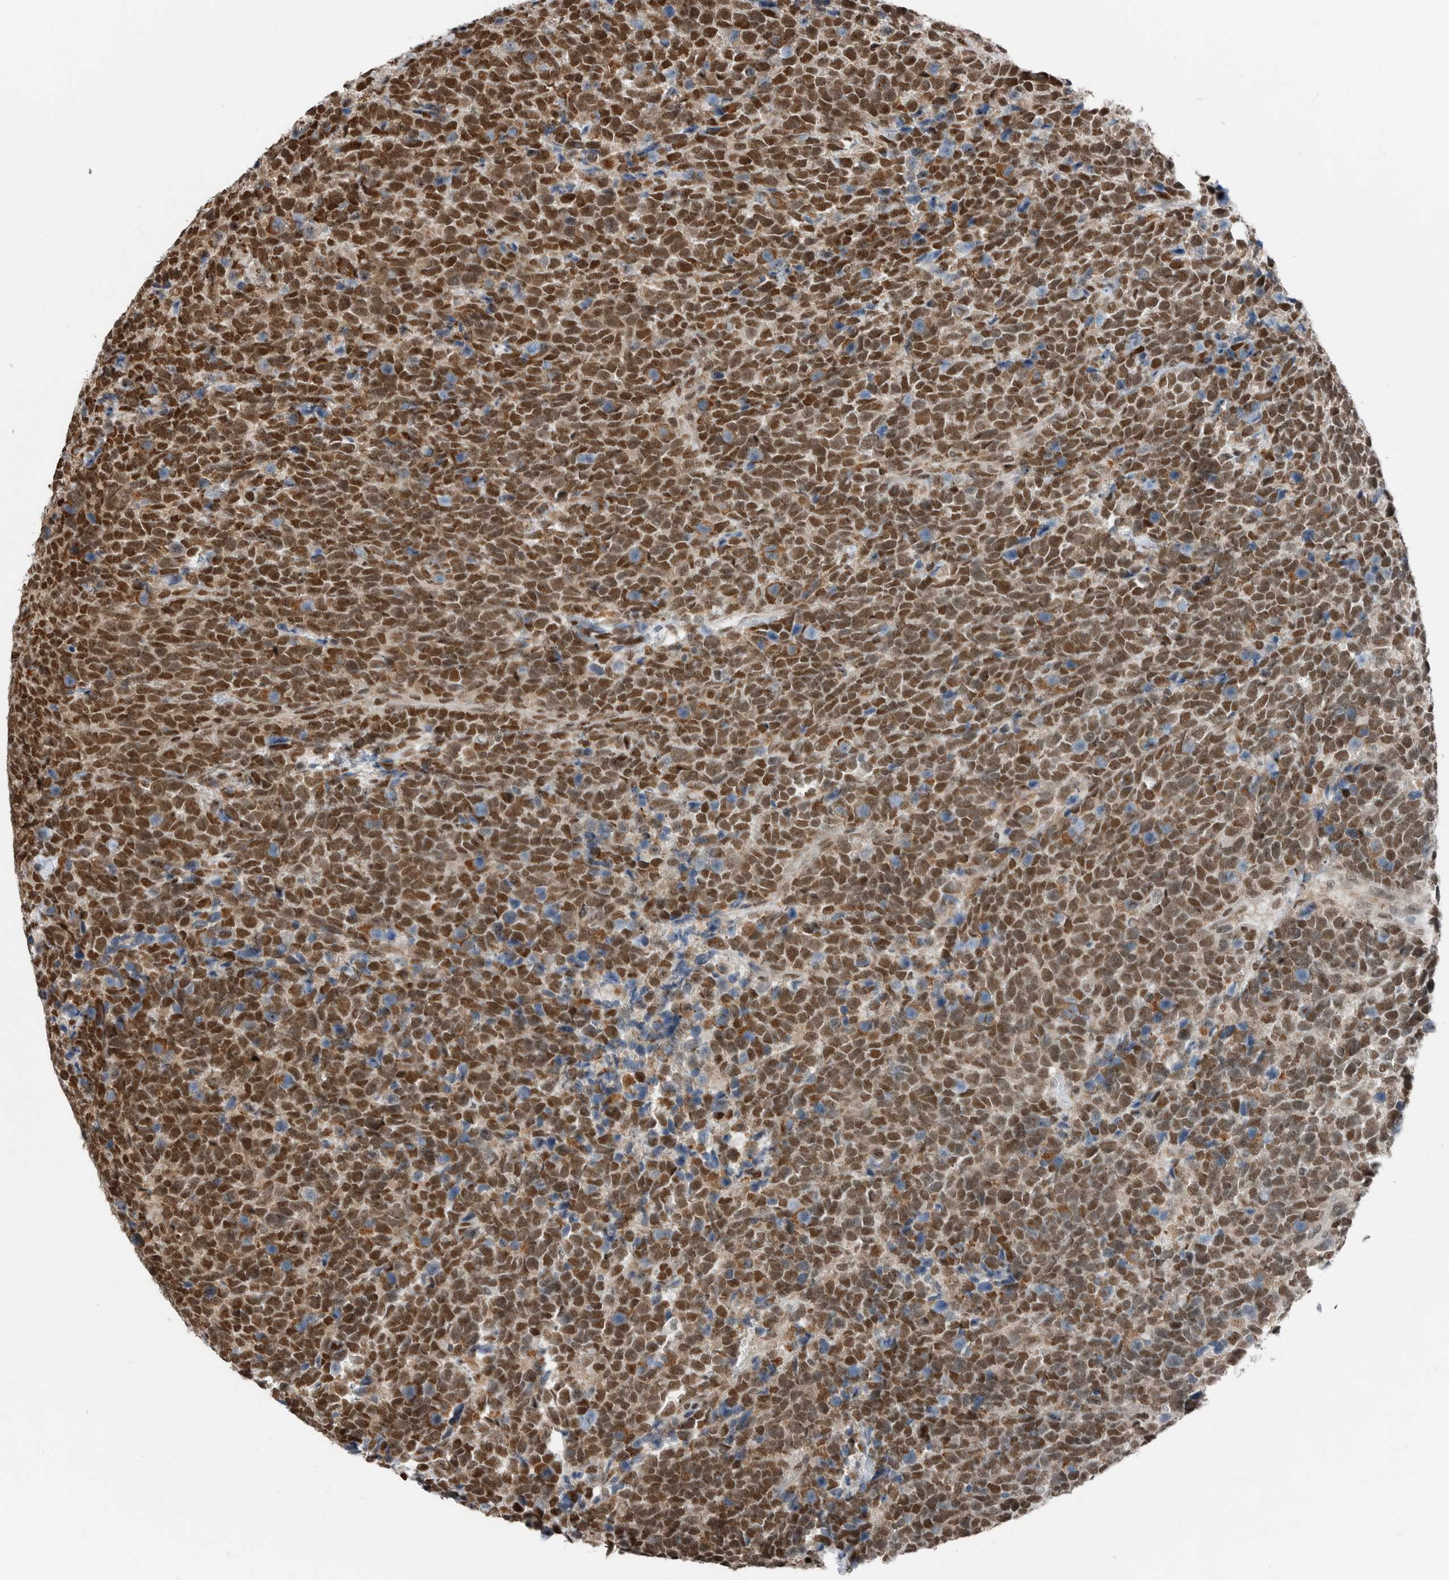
{"staining": {"intensity": "strong", "quantity": ">75%", "location": "nuclear"}, "tissue": "urothelial cancer", "cell_type": "Tumor cells", "image_type": "cancer", "snomed": [{"axis": "morphology", "description": "Urothelial carcinoma, High grade"}, {"axis": "topography", "description": "Urinary bladder"}], "caption": "Urothelial cancer stained for a protein (brown) reveals strong nuclear positive positivity in approximately >75% of tumor cells.", "gene": "BLZF1", "patient": {"sex": "female", "age": 82}}